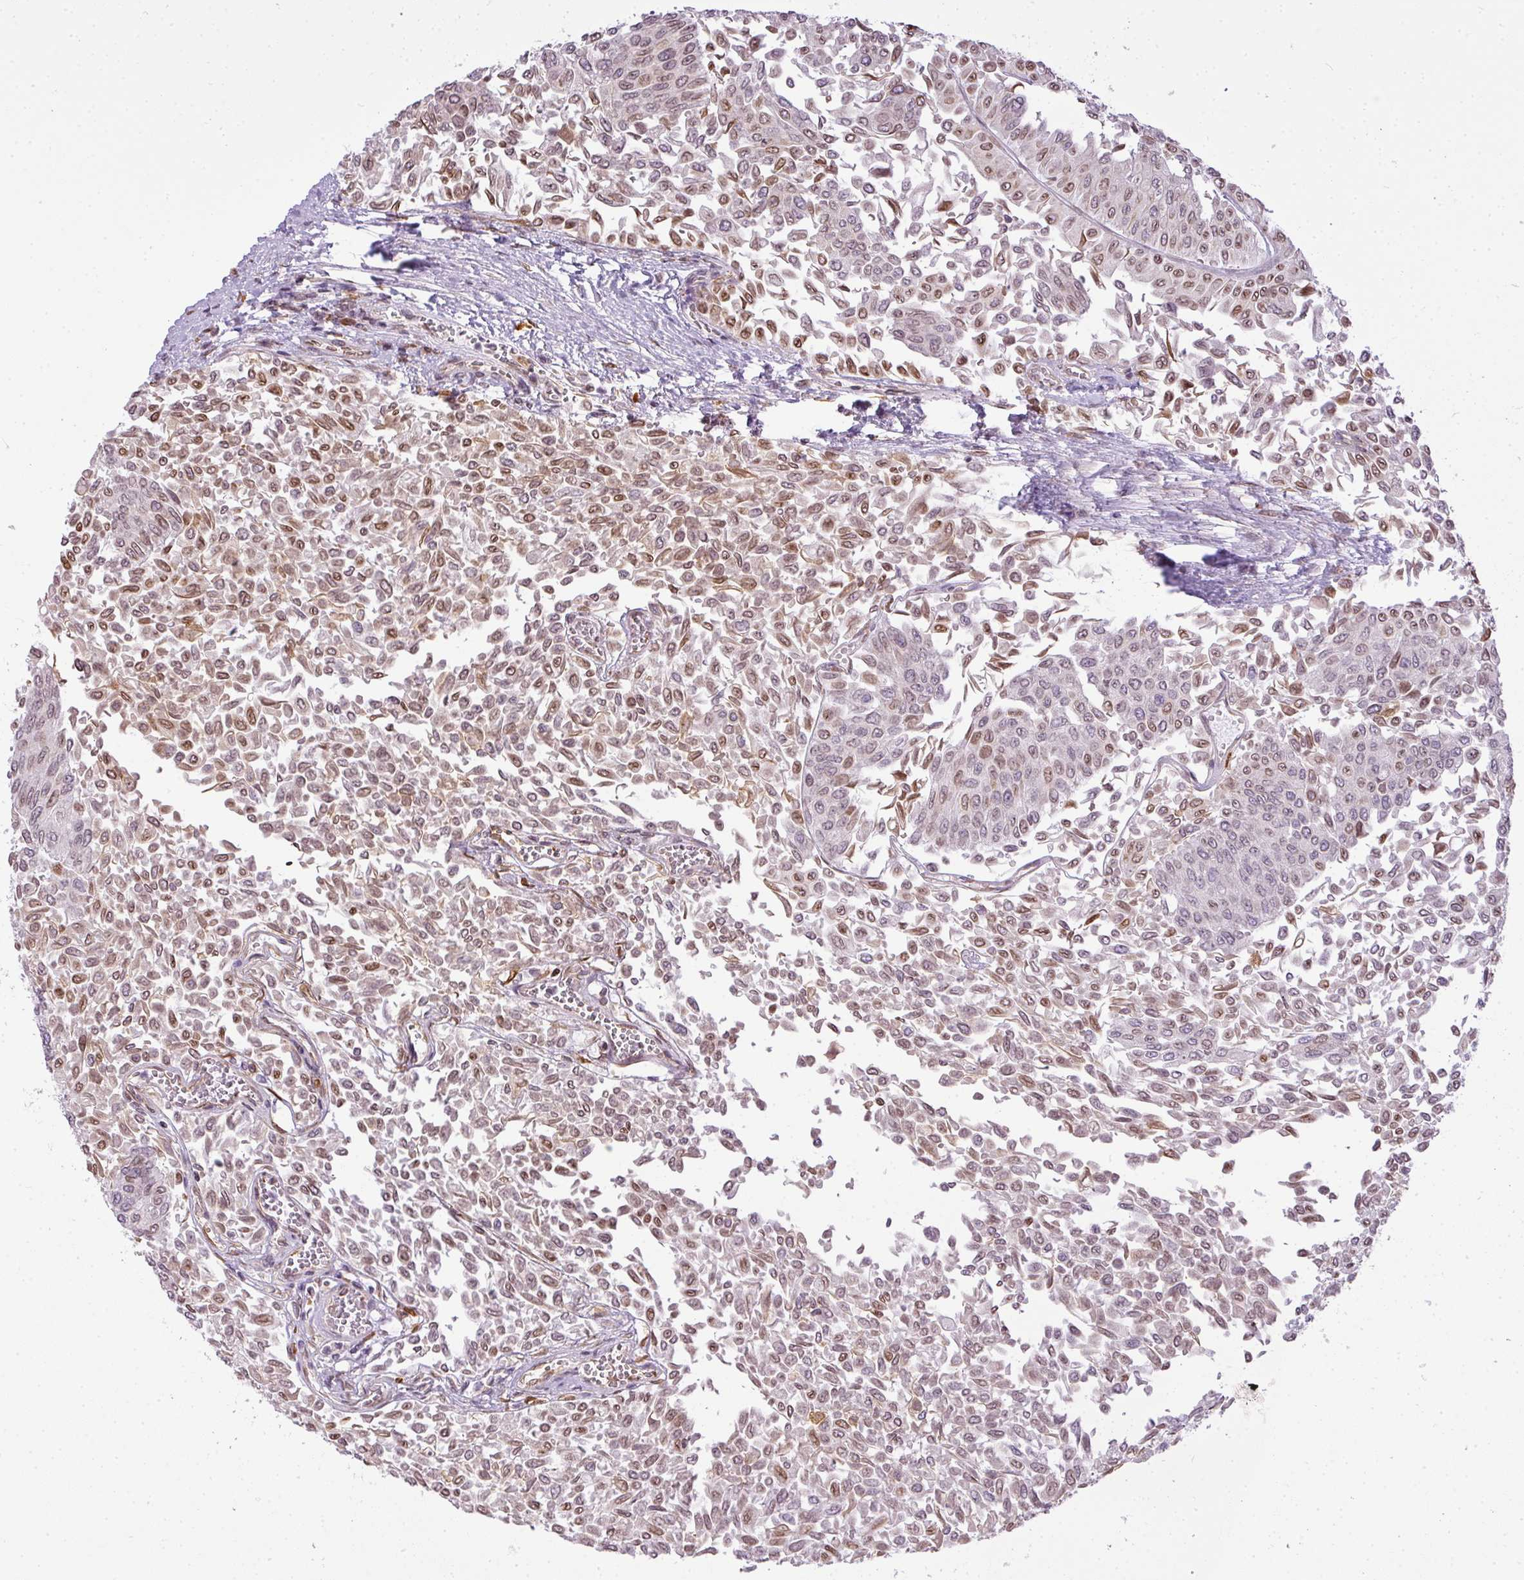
{"staining": {"intensity": "moderate", "quantity": "25%-75%", "location": "nuclear"}, "tissue": "urothelial cancer", "cell_type": "Tumor cells", "image_type": "cancer", "snomed": [{"axis": "morphology", "description": "Urothelial carcinoma, NOS"}, {"axis": "topography", "description": "Urinary bladder"}], "caption": "Approximately 25%-75% of tumor cells in human urothelial cancer display moderate nuclear protein staining as visualized by brown immunohistochemical staining.", "gene": "COX18", "patient": {"sex": "male", "age": 59}}